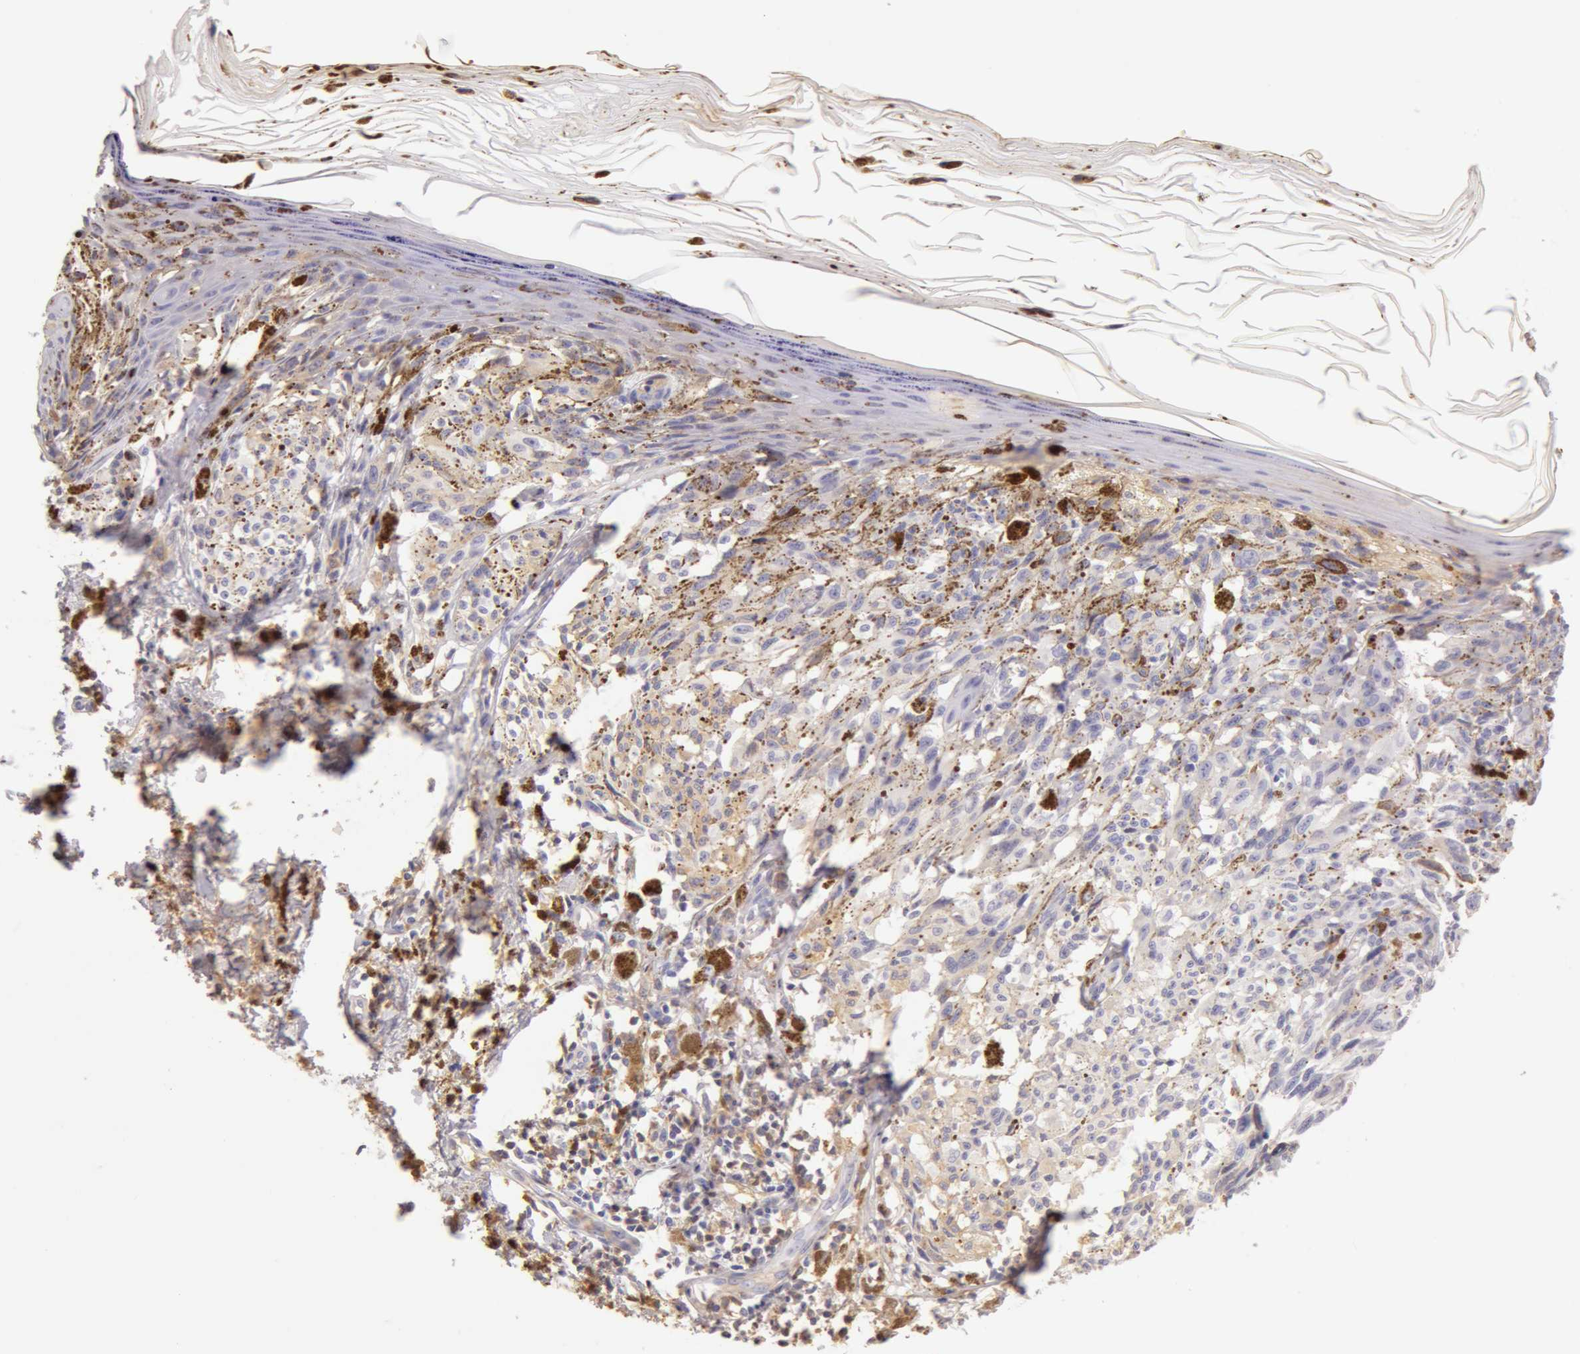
{"staining": {"intensity": "negative", "quantity": "none", "location": "none"}, "tissue": "melanoma", "cell_type": "Tumor cells", "image_type": "cancer", "snomed": [{"axis": "morphology", "description": "Malignant melanoma, NOS"}, {"axis": "topography", "description": "Skin"}], "caption": "This is an immunohistochemistry (IHC) image of human melanoma. There is no positivity in tumor cells.", "gene": "AHSG", "patient": {"sex": "female", "age": 72}}